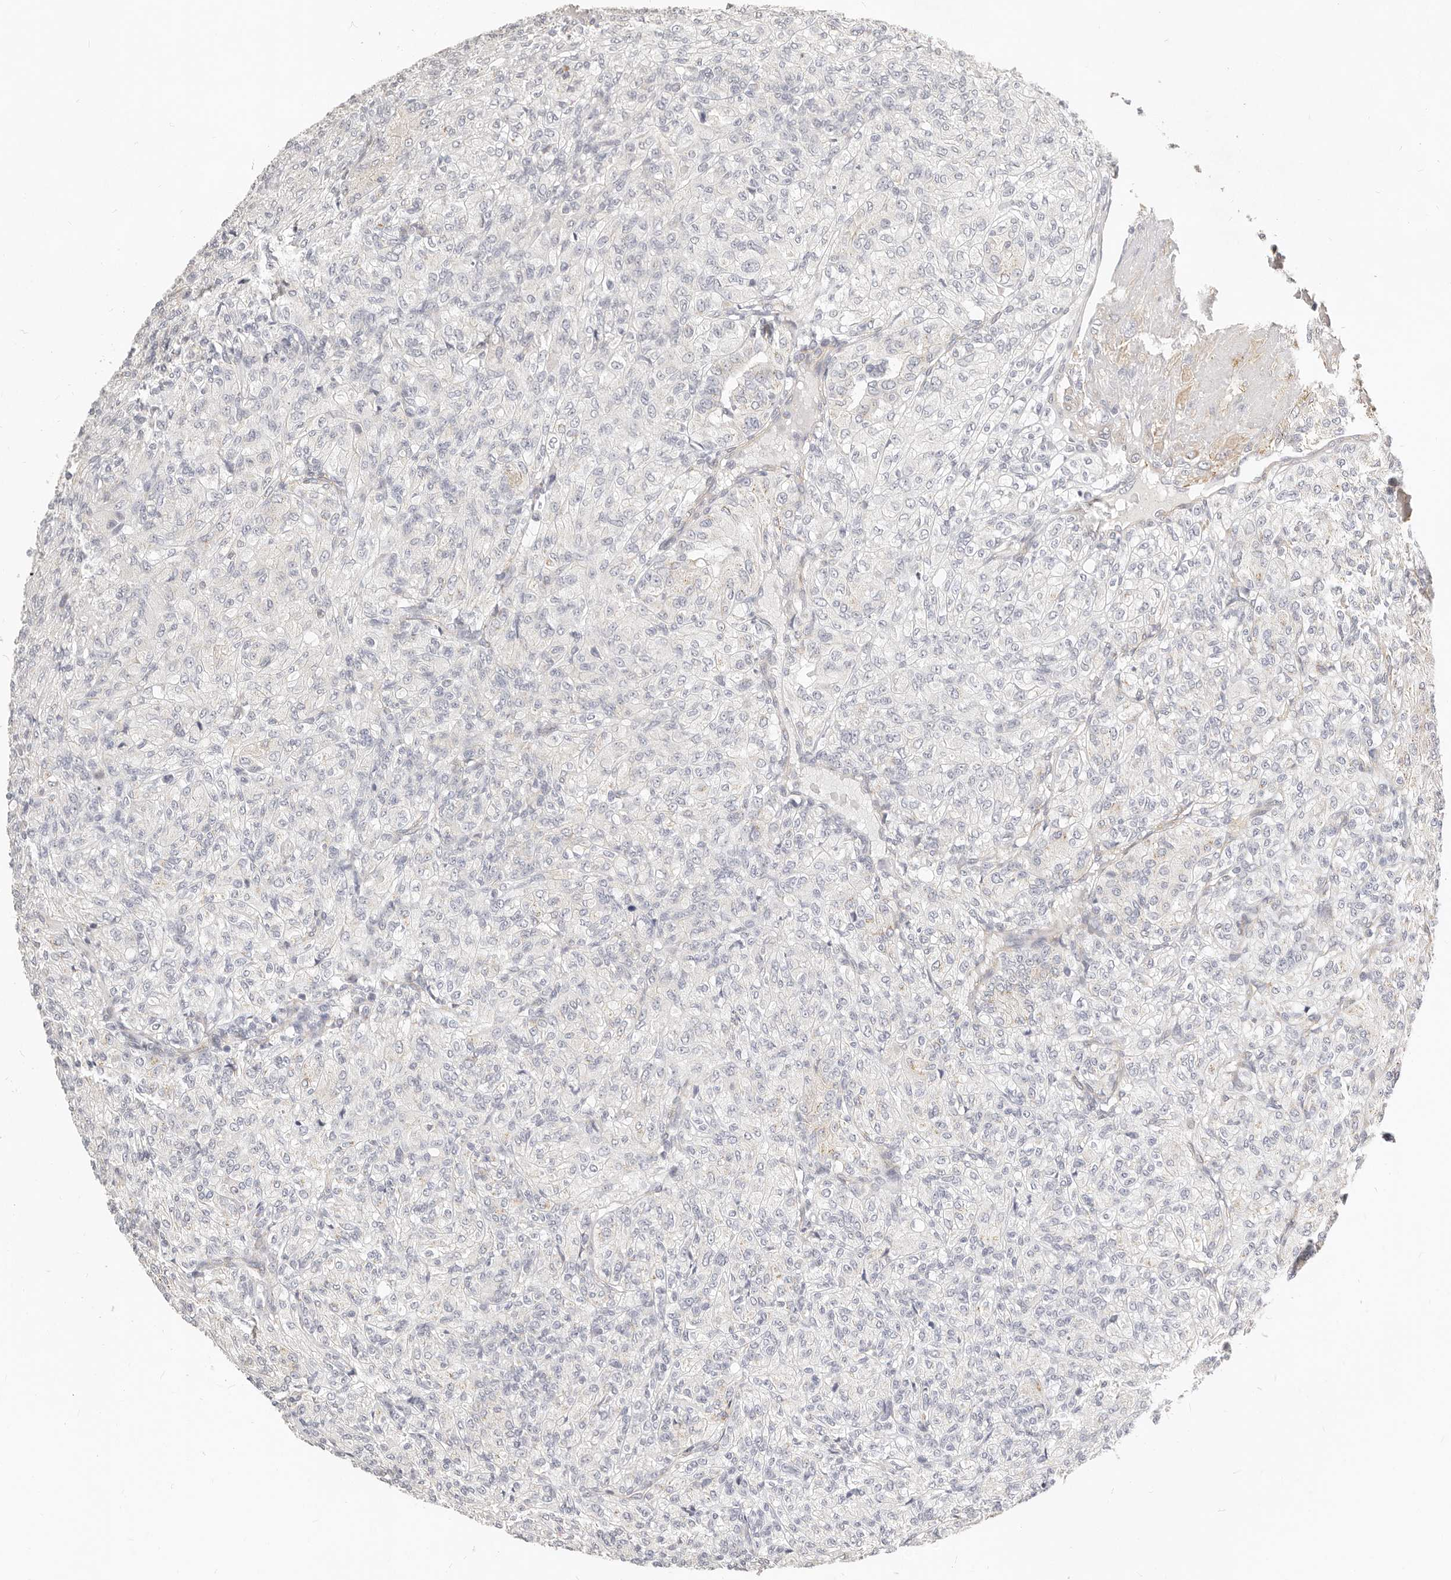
{"staining": {"intensity": "negative", "quantity": "none", "location": "none"}, "tissue": "renal cancer", "cell_type": "Tumor cells", "image_type": "cancer", "snomed": [{"axis": "morphology", "description": "Adenocarcinoma, NOS"}, {"axis": "topography", "description": "Kidney"}], "caption": "This is an IHC micrograph of renal cancer. There is no staining in tumor cells.", "gene": "RABAC1", "patient": {"sex": "male", "age": 77}}